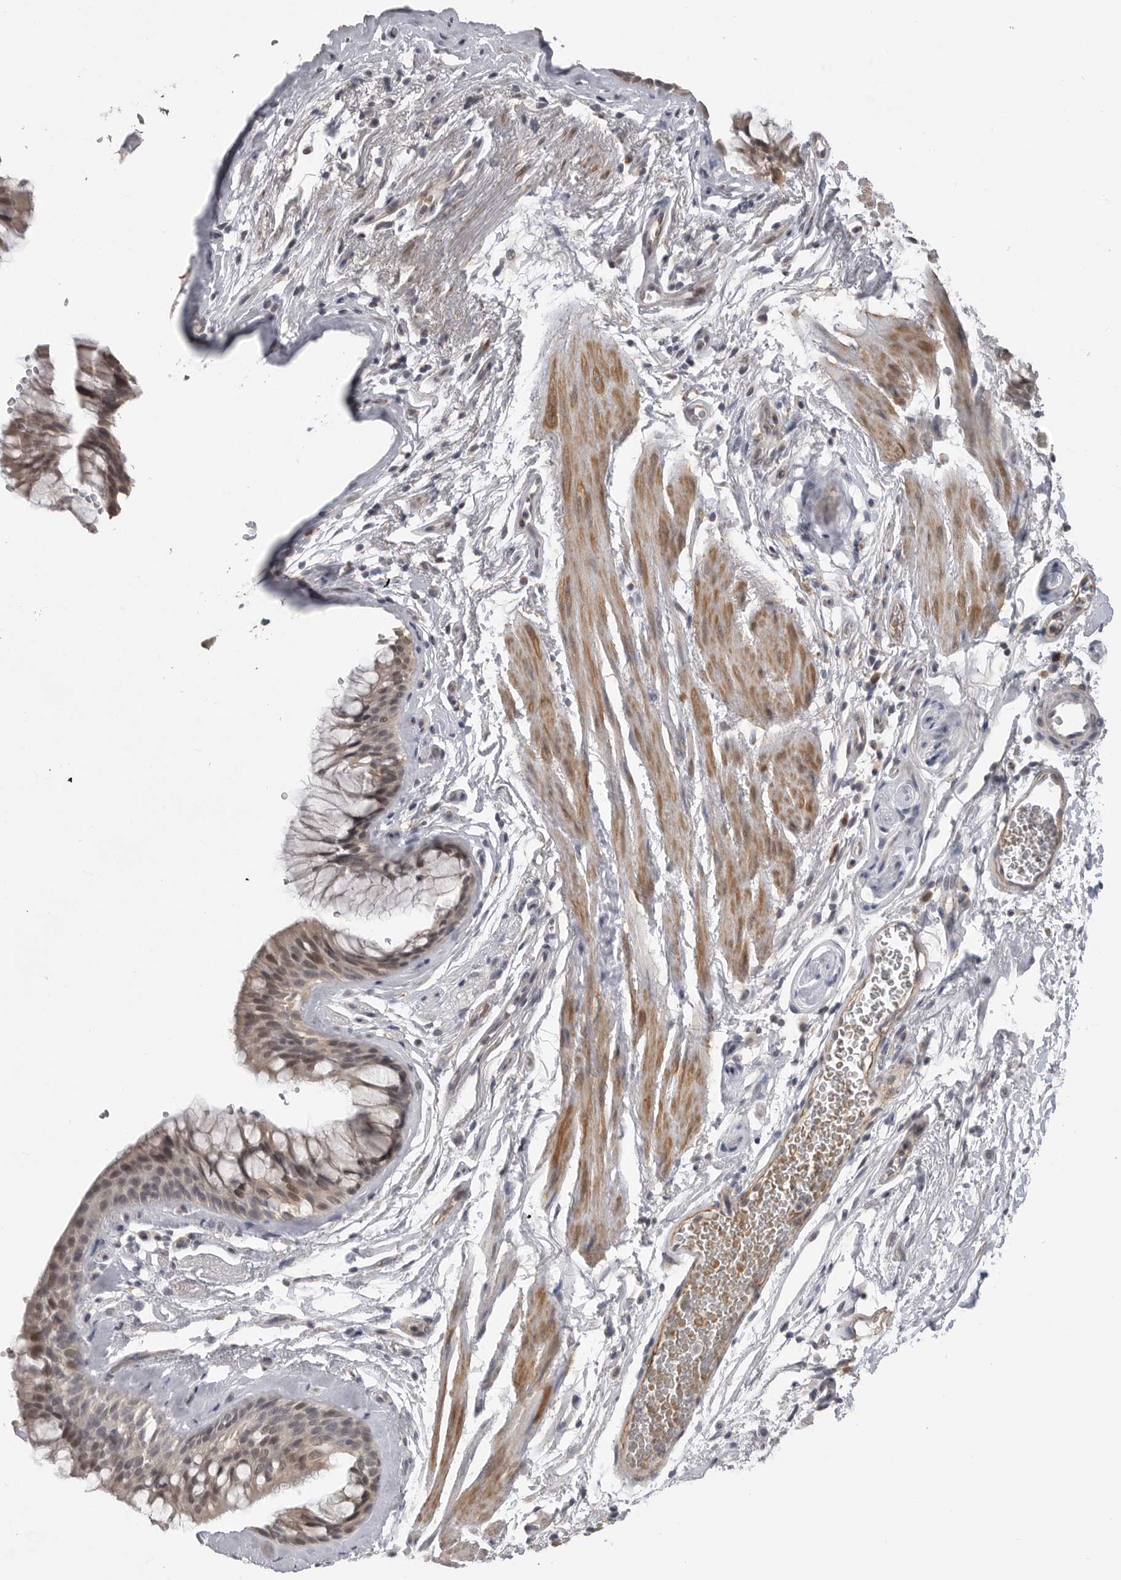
{"staining": {"intensity": "weak", "quantity": "<25%", "location": "cytoplasmic/membranous"}, "tissue": "bronchus", "cell_type": "Respiratory epithelial cells", "image_type": "normal", "snomed": [{"axis": "morphology", "description": "Normal tissue, NOS"}, {"axis": "topography", "description": "Cartilage tissue"}, {"axis": "topography", "description": "Bronchus"}], "caption": "There is no significant positivity in respiratory epithelial cells of bronchus. The staining is performed using DAB (3,3'-diaminobenzidine) brown chromogen with nuclei counter-stained in using hematoxylin.", "gene": "PLEKHF1", "patient": {"sex": "female", "age": 53}}